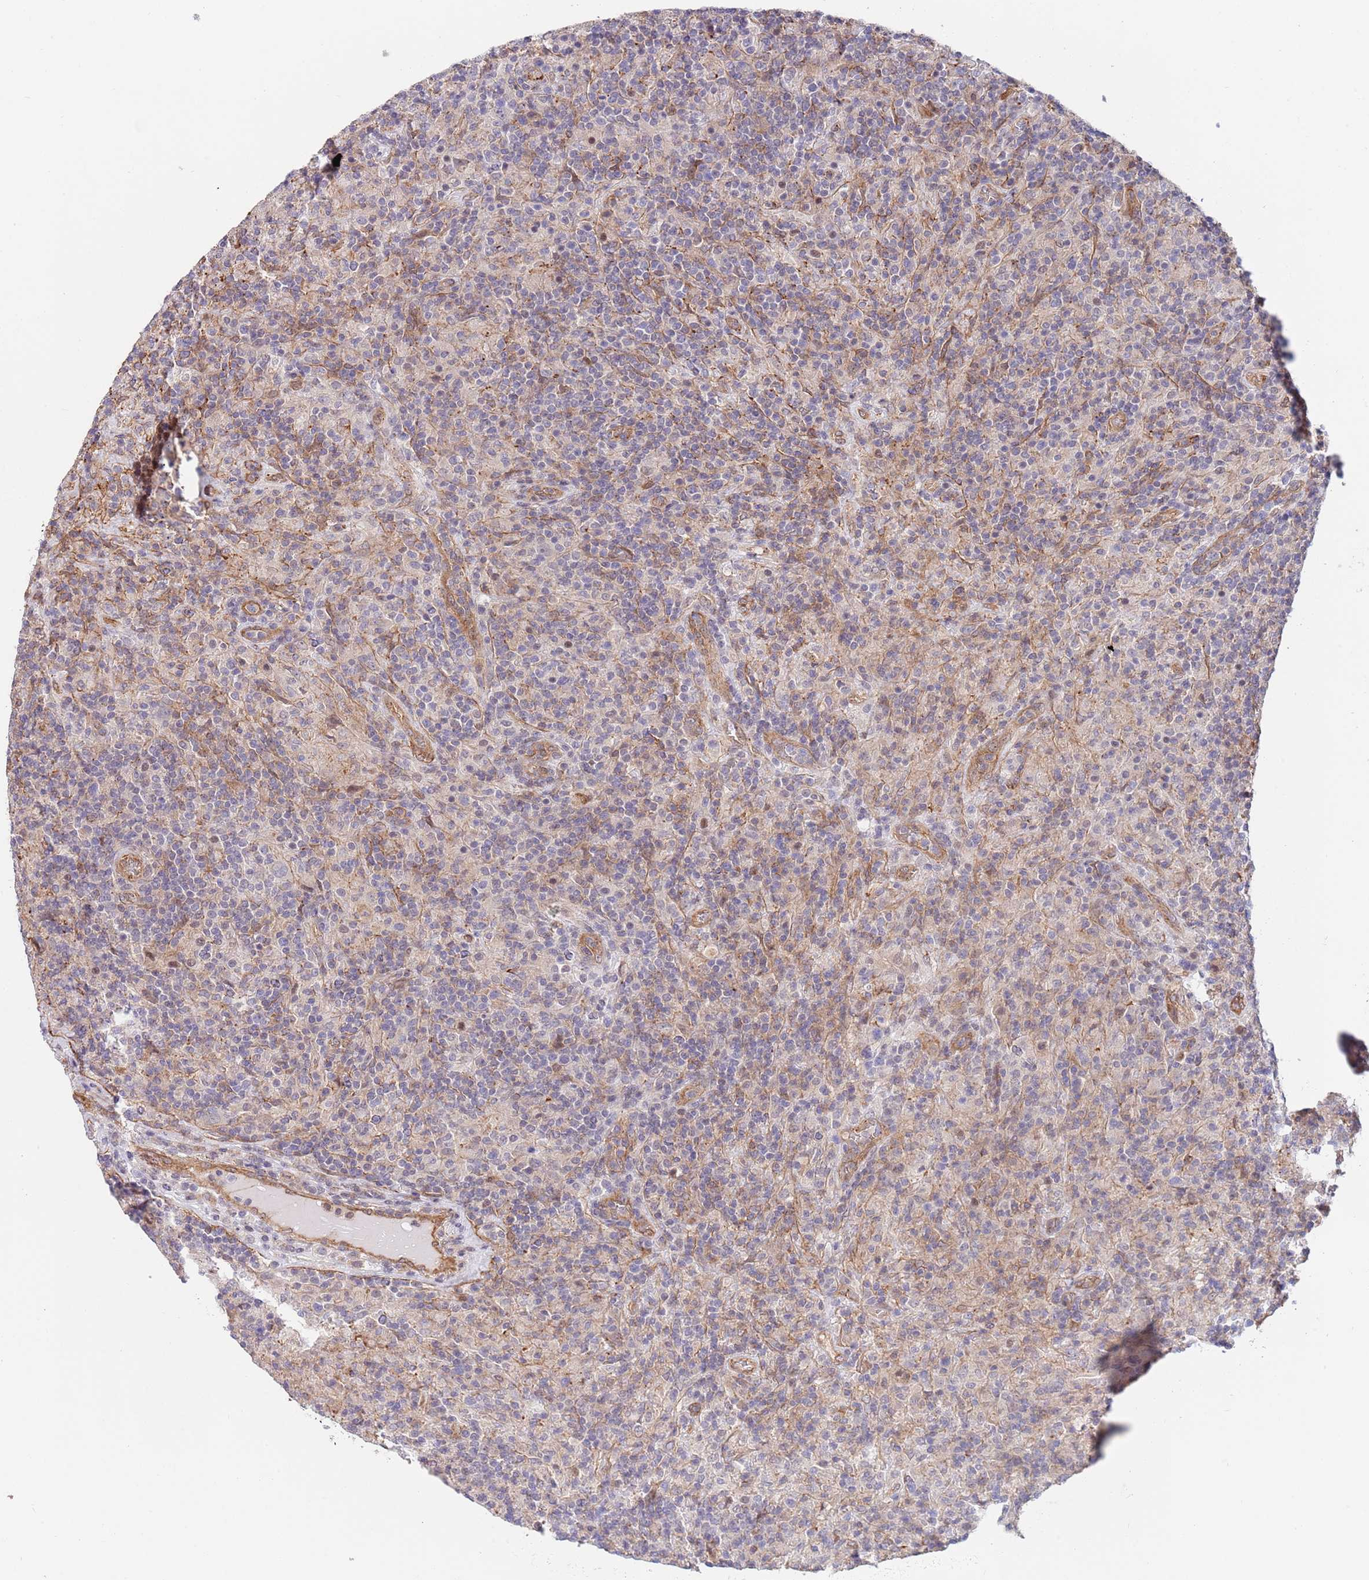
{"staining": {"intensity": "moderate", "quantity": "<25%", "location": "cytoplasmic/membranous,nuclear"}, "tissue": "lymphoma", "cell_type": "Tumor cells", "image_type": "cancer", "snomed": [{"axis": "morphology", "description": "Hodgkin's disease, NOS"}, {"axis": "topography", "description": "Lymph node"}], "caption": "High-magnification brightfield microscopy of Hodgkin's disease stained with DAB (brown) and counterstained with hematoxylin (blue). tumor cells exhibit moderate cytoplasmic/membranous and nuclear staining is seen in approximately<25% of cells. Nuclei are stained in blue.", "gene": "BPNT1", "patient": {"sex": "male", "age": 70}}